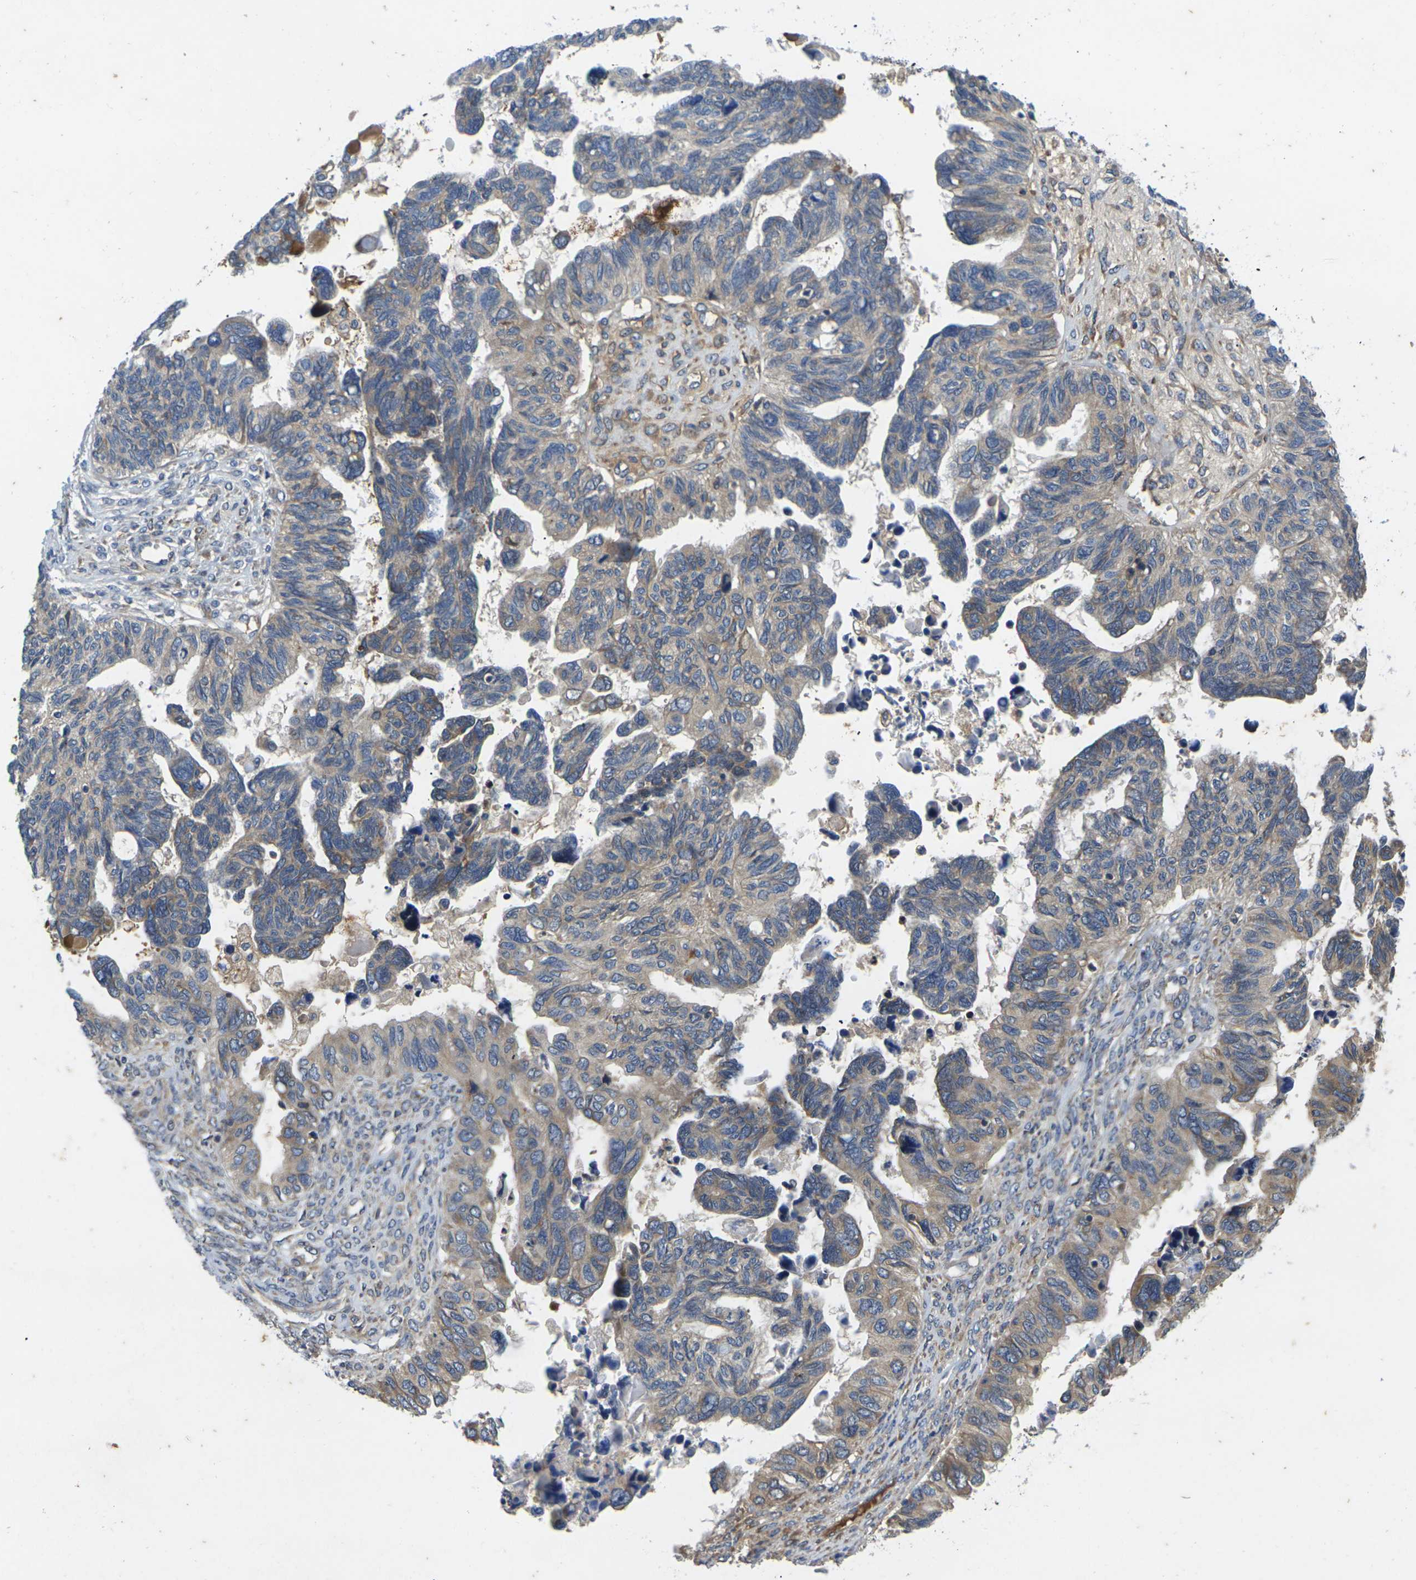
{"staining": {"intensity": "moderate", "quantity": ">75%", "location": "cytoplasmic/membranous"}, "tissue": "ovarian cancer", "cell_type": "Tumor cells", "image_type": "cancer", "snomed": [{"axis": "morphology", "description": "Cystadenocarcinoma, serous, NOS"}, {"axis": "topography", "description": "Ovary"}], "caption": "Immunohistochemistry (IHC) photomicrograph of neoplastic tissue: human serous cystadenocarcinoma (ovarian) stained using immunohistochemistry exhibits medium levels of moderate protein expression localized specifically in the cytoplasmic/membranous of tumor cells, appearing as a cytoplasmic/membranous brown color.", "gene": "KIF1B", "patient": {"sex": "female", "age": 79}}